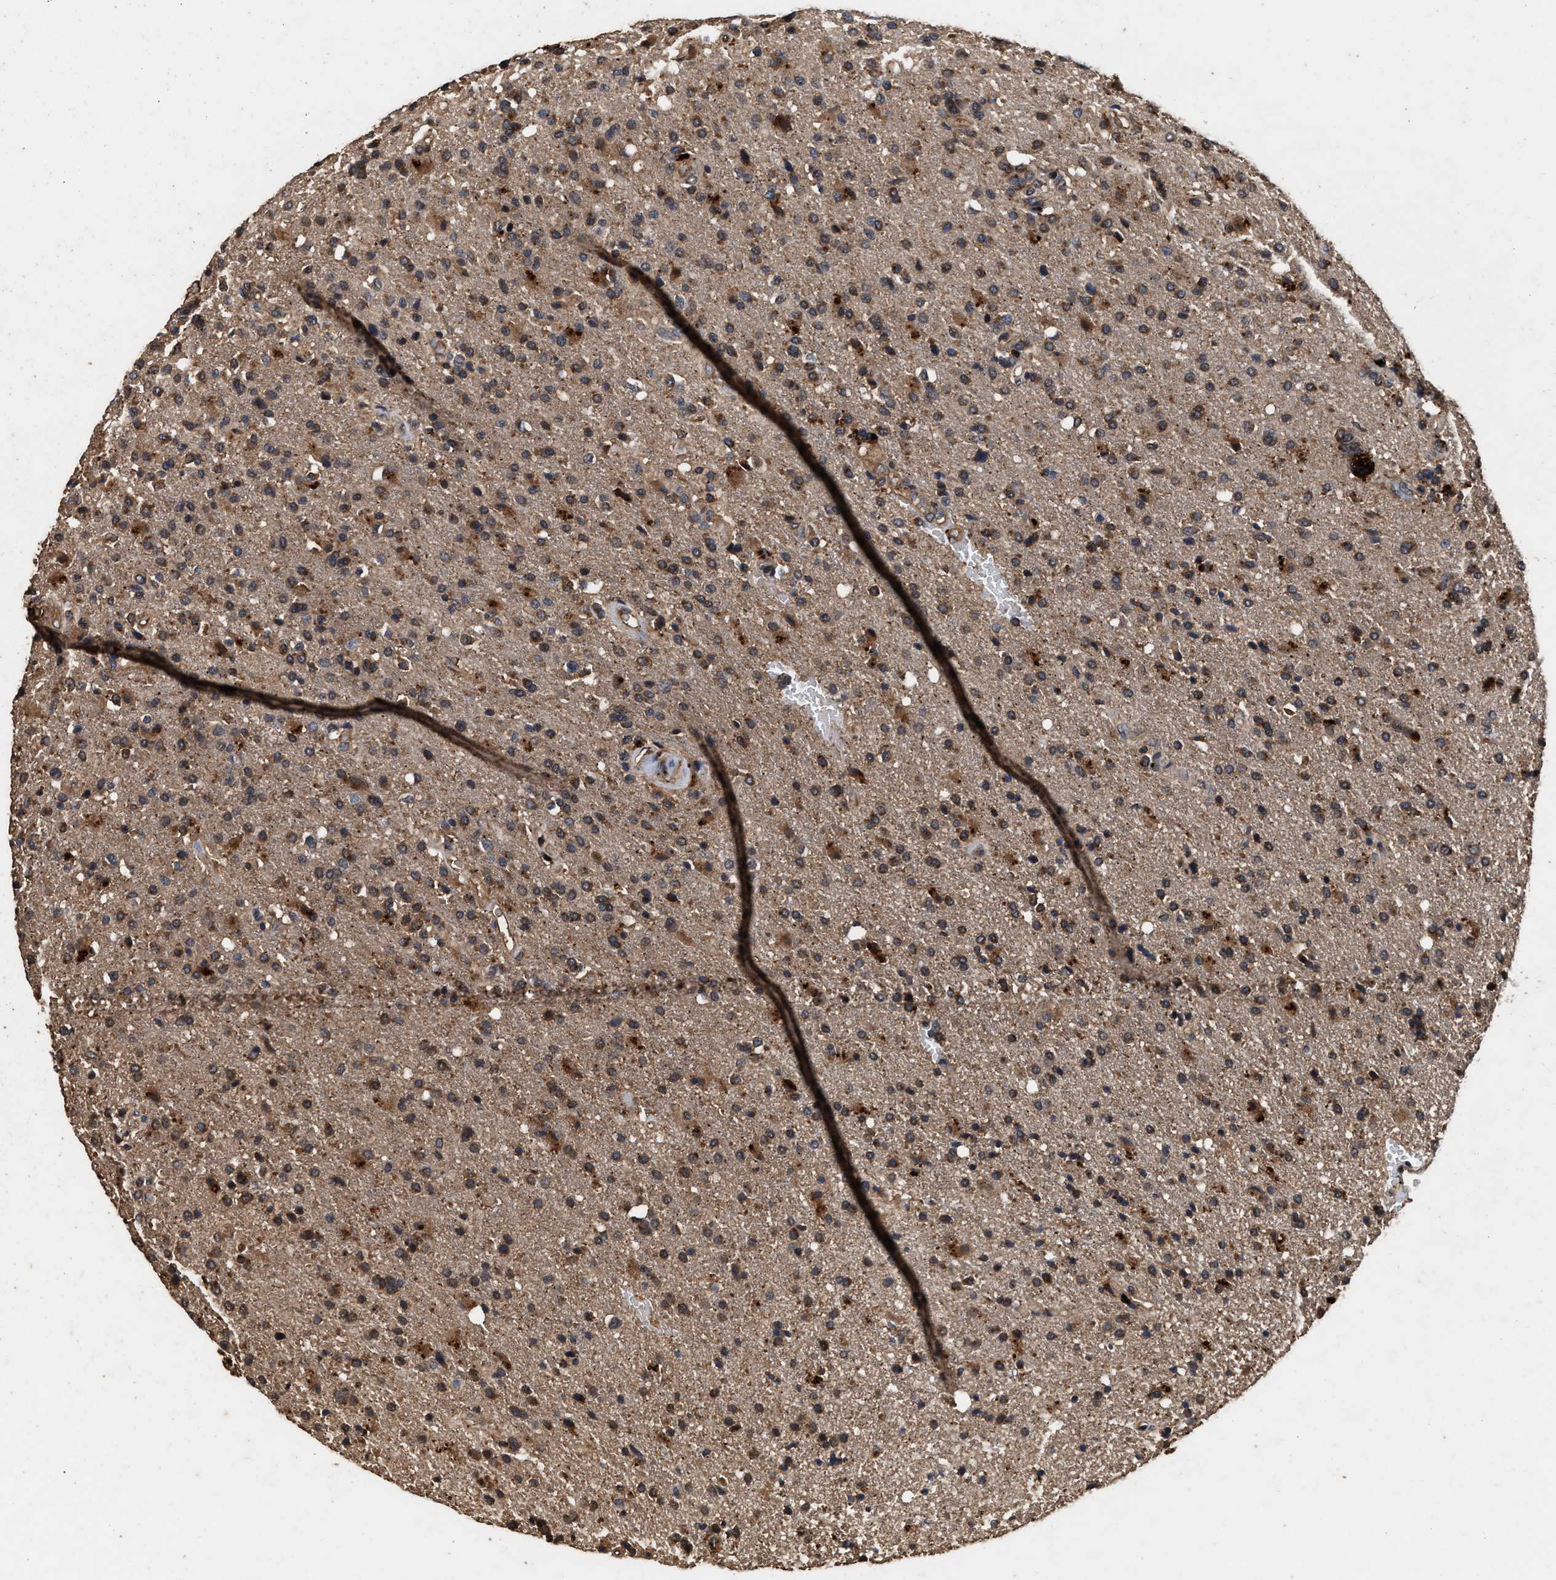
{"staining": {"intensity": "moderate", "quantity": ">75%", "location": "cytoplasmic/membranous"}, "tissue": "glioma", "cell_type": "Tumor cells", "image_type": "cancer", "snomed": [{"axis": "morphology", "description": "Glioma, malignant, High grade"}, {"axis": "topography", "description": "Brain"}], "caption": "DAB (3,3'-diaminobenzidine) immunohistochemical staining of malignant glioma (high-grade) reveals moderate cytoplasmic/membranous protein staining in about >75% of tumor cells. (DAB IHC, brown staining for protein, blue staining for nuclei).", "gene": "KYAT1", "patient": {"sex": "male", "age": 72}}